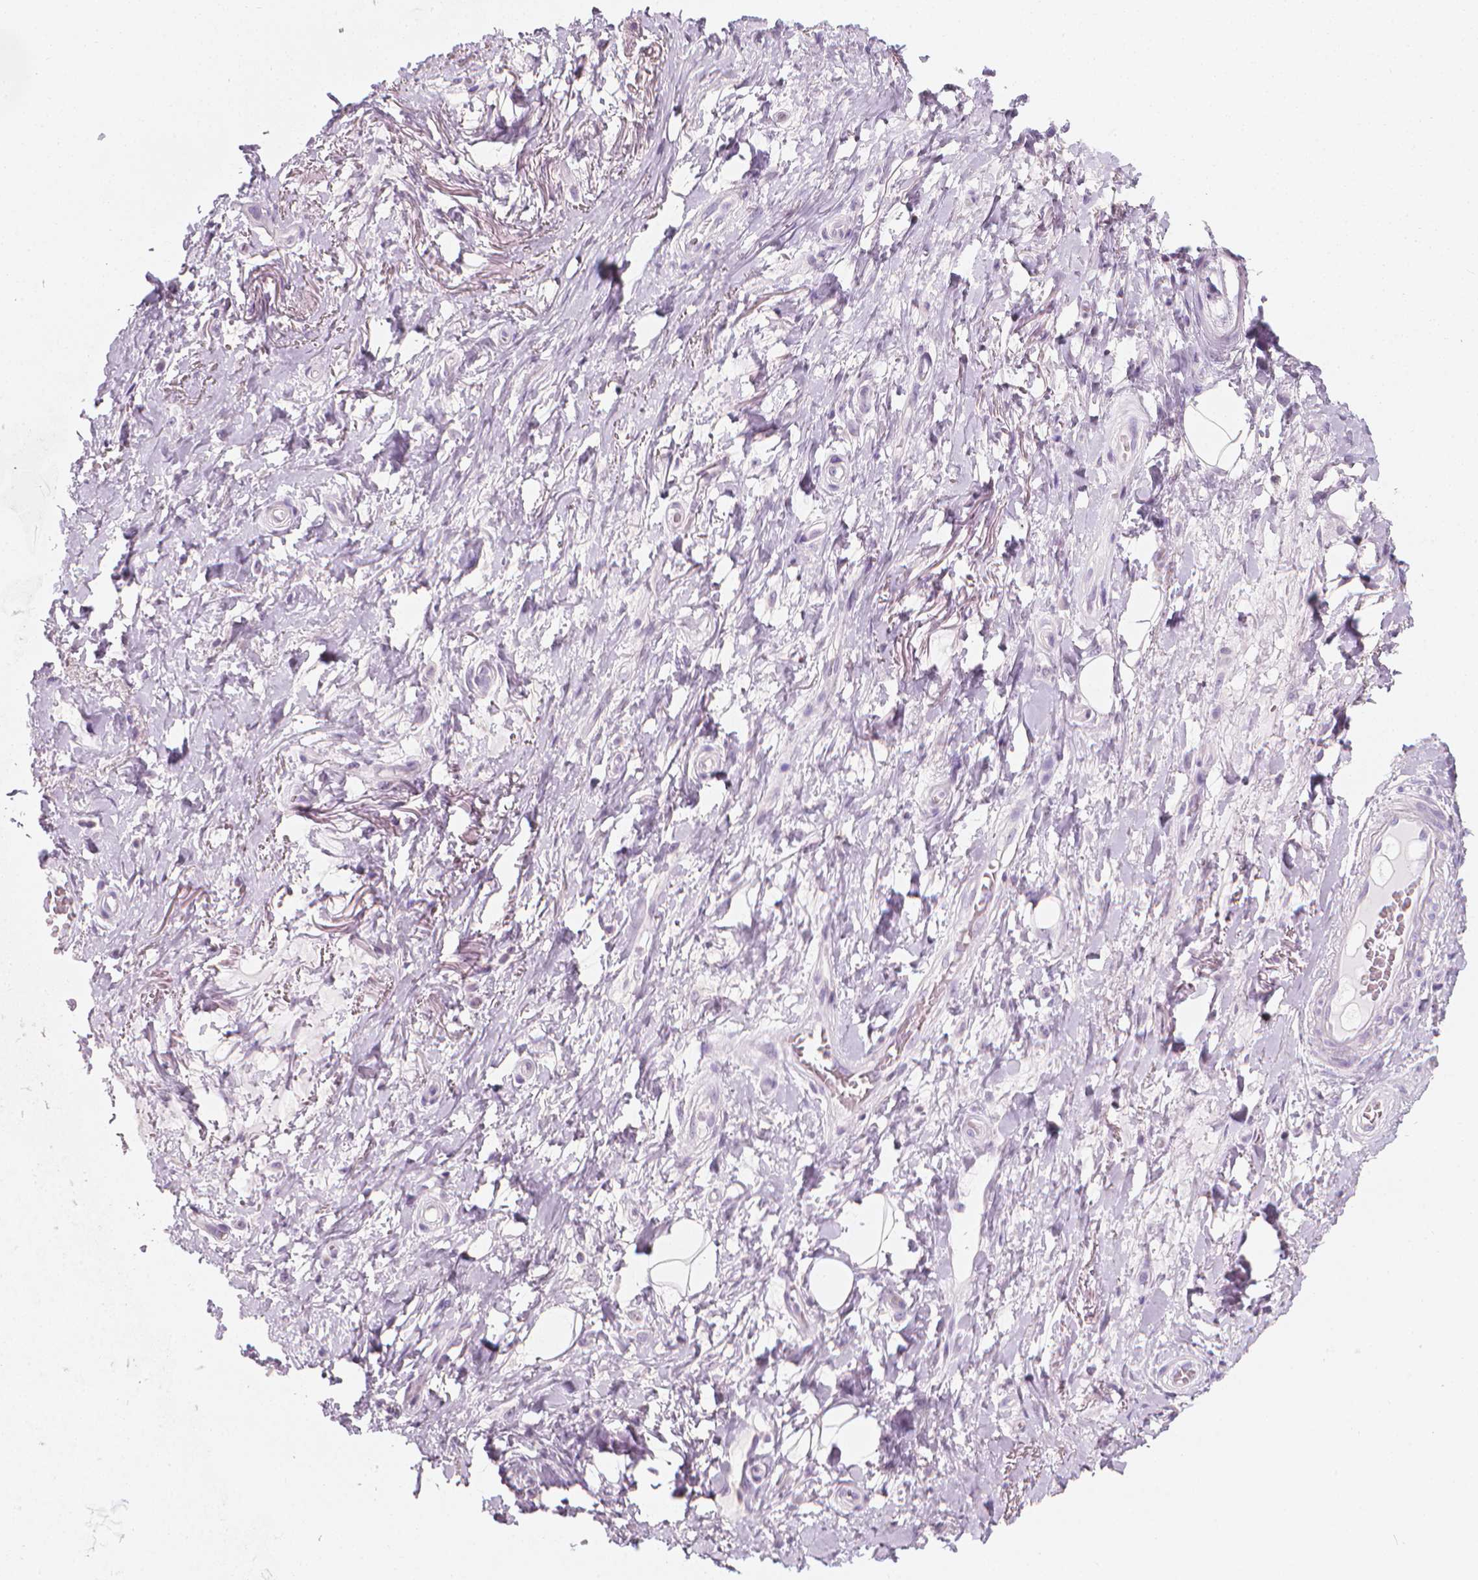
{"staining": {"intensity": "negative", "quantity": "none", "location": "none"}, "tissue": "adipose tissue", "cell_type": "Adipocytes", "image_type": "normal", "snomed": [{"axis": "morphology", "description": "Normal tissue, NOS"}, {"axis": "topography", "description": "Anal"}, {"axis": "topography", "description": "Peripheral nerve tissue"}], "caption": "There is no significant expression in adipocytes of adipose tissue. (Brightfield microscopy of DAB immunohistochemistry at high magnification).", "gene": "DCAF8L1", "patient": {"sex": "male", "age": 53}}